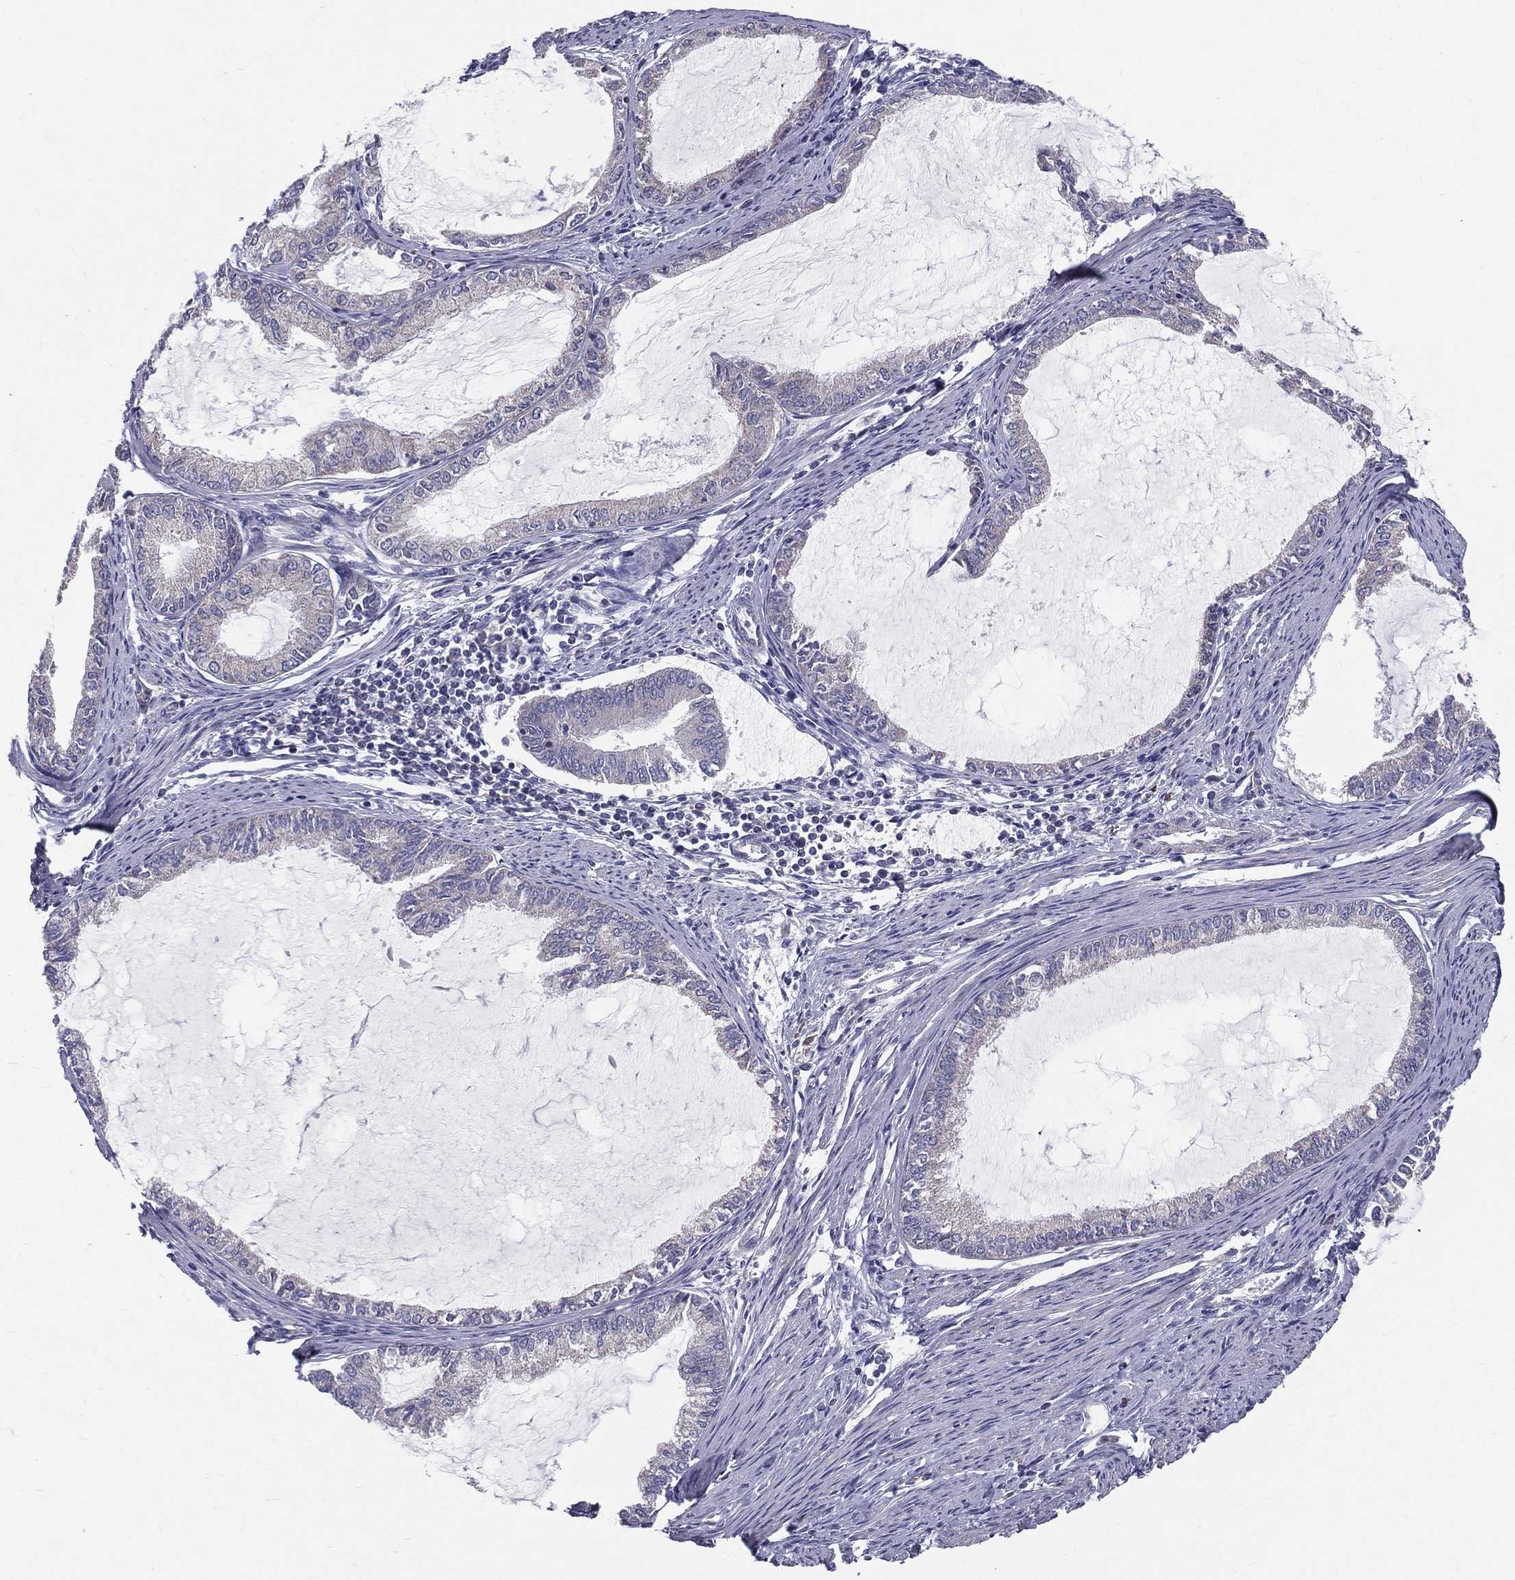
{"staining": {"intensity": "negative", "quantity": "none", "location": "none"}, "tissue": "endometrial cancer", "cell_type": "Tumor cells", "image_type": "cancer", "snomed": [{"axis": "morphology", "description": "Adenocarcinoma, NOS"}, {"axis": "topography", "description": "Endometrium"}], "caption": "Tumor cells are negative for protein expression in human adenocarcinoma (endometrial).", "gene": "PCSK1", "patient": {"sex": "female", "age": 86}}